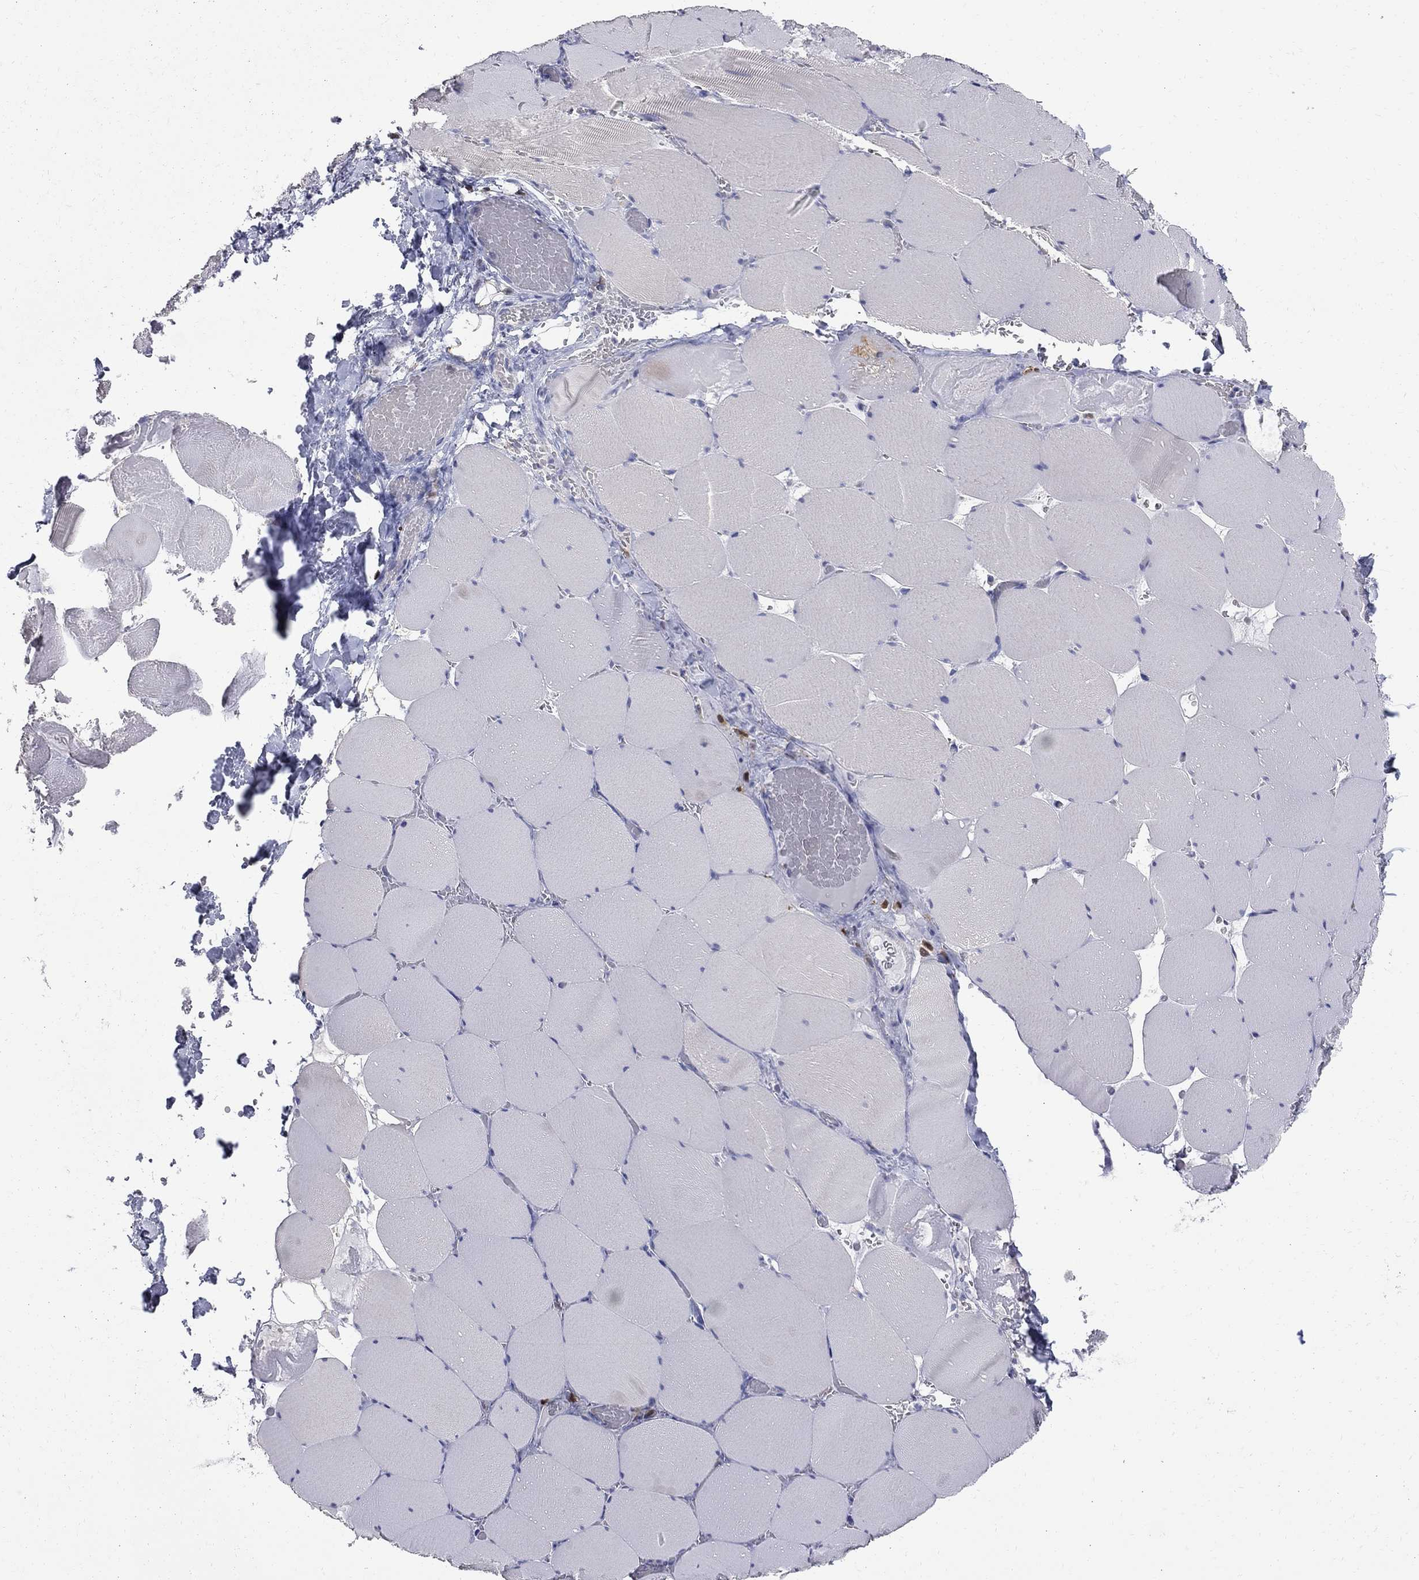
{"staining": {"intensity": "negative", "quantity": "none", "location": "none"}, "tissue": "skeletal muscle", "cell_type": "Myocytes", "image_type": "normal", "snomed": [{"axis": "morphology", "description": "Normal tissue, NOS"}, {"axis": "morphology", "description": "Malignant melanoma, Metastatic site"}, {"axis": "topography", "description": "Skeletal muscle"}], "caption": "Immunohistochemistry (IHC) of normal human skeletal muscle shows no positivity in myocytes. The staining is performed using DAB brown chromogen with nuclei counter-stained in using hematoxylin.", "gene": "SERPINB2", "patient": {"sex": "male", "age": 50}}